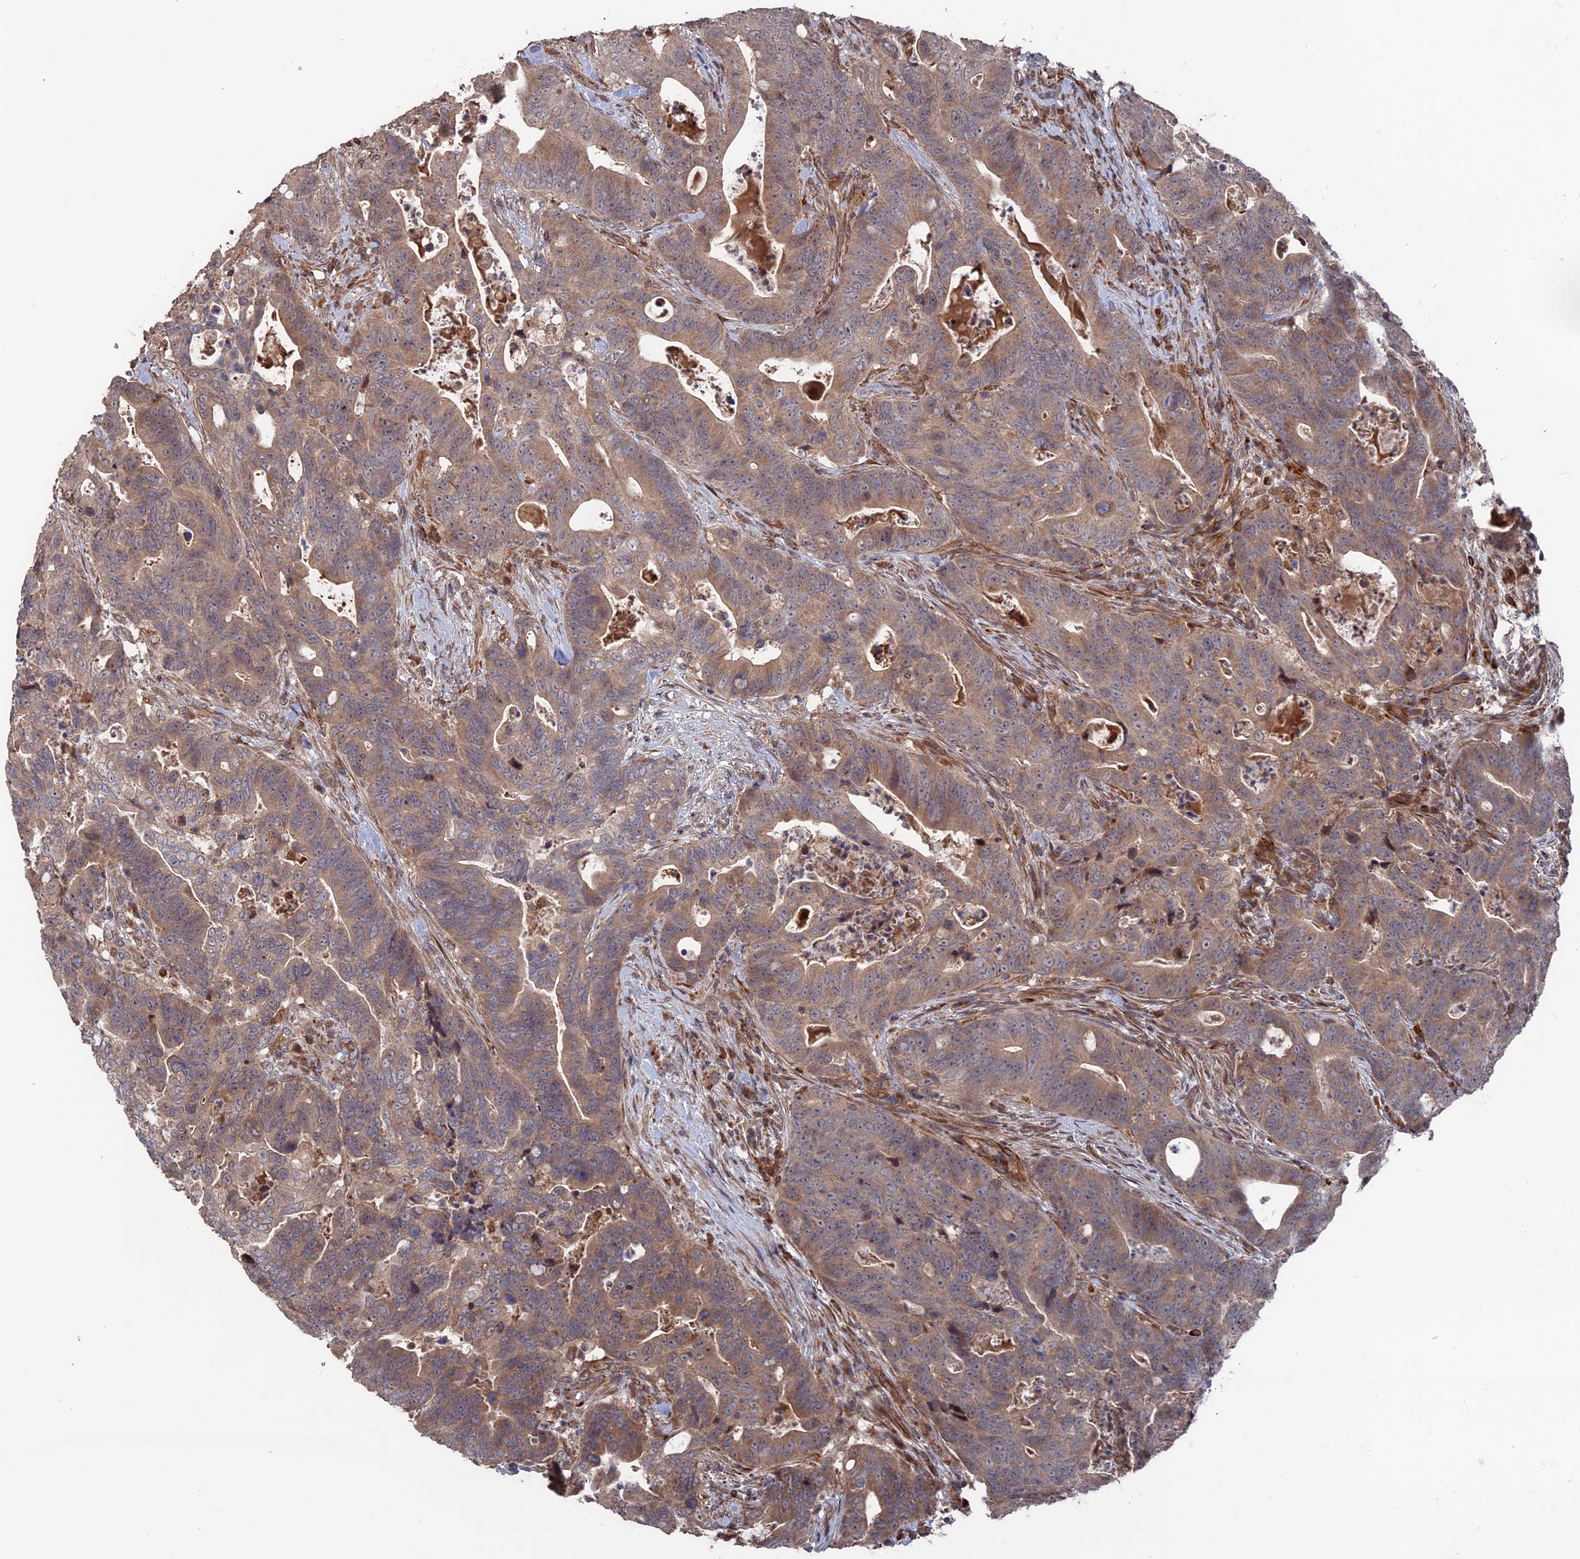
{"staining": {"intensity": "moderate", "quantity": ">75%", "location": "cytoplasmic/membranous"}, "tissue": "colorectal cancer", "cell_type": "Tumor cells", "image_type": "cancer", "snomed": [{"axis": "morphology", "description": "Adenocarcinoma, NOS"}, {"axis": "topography", "description": "Colon"}], "caption": "Colorectal adenocarcinoma stained with a brown dye reveals moderate cytoplasmic/membranous positive positivity in about >75% of tumor cells.", "gene": "PLA2G15", "patient": {"sex": "female", "age": 82}}